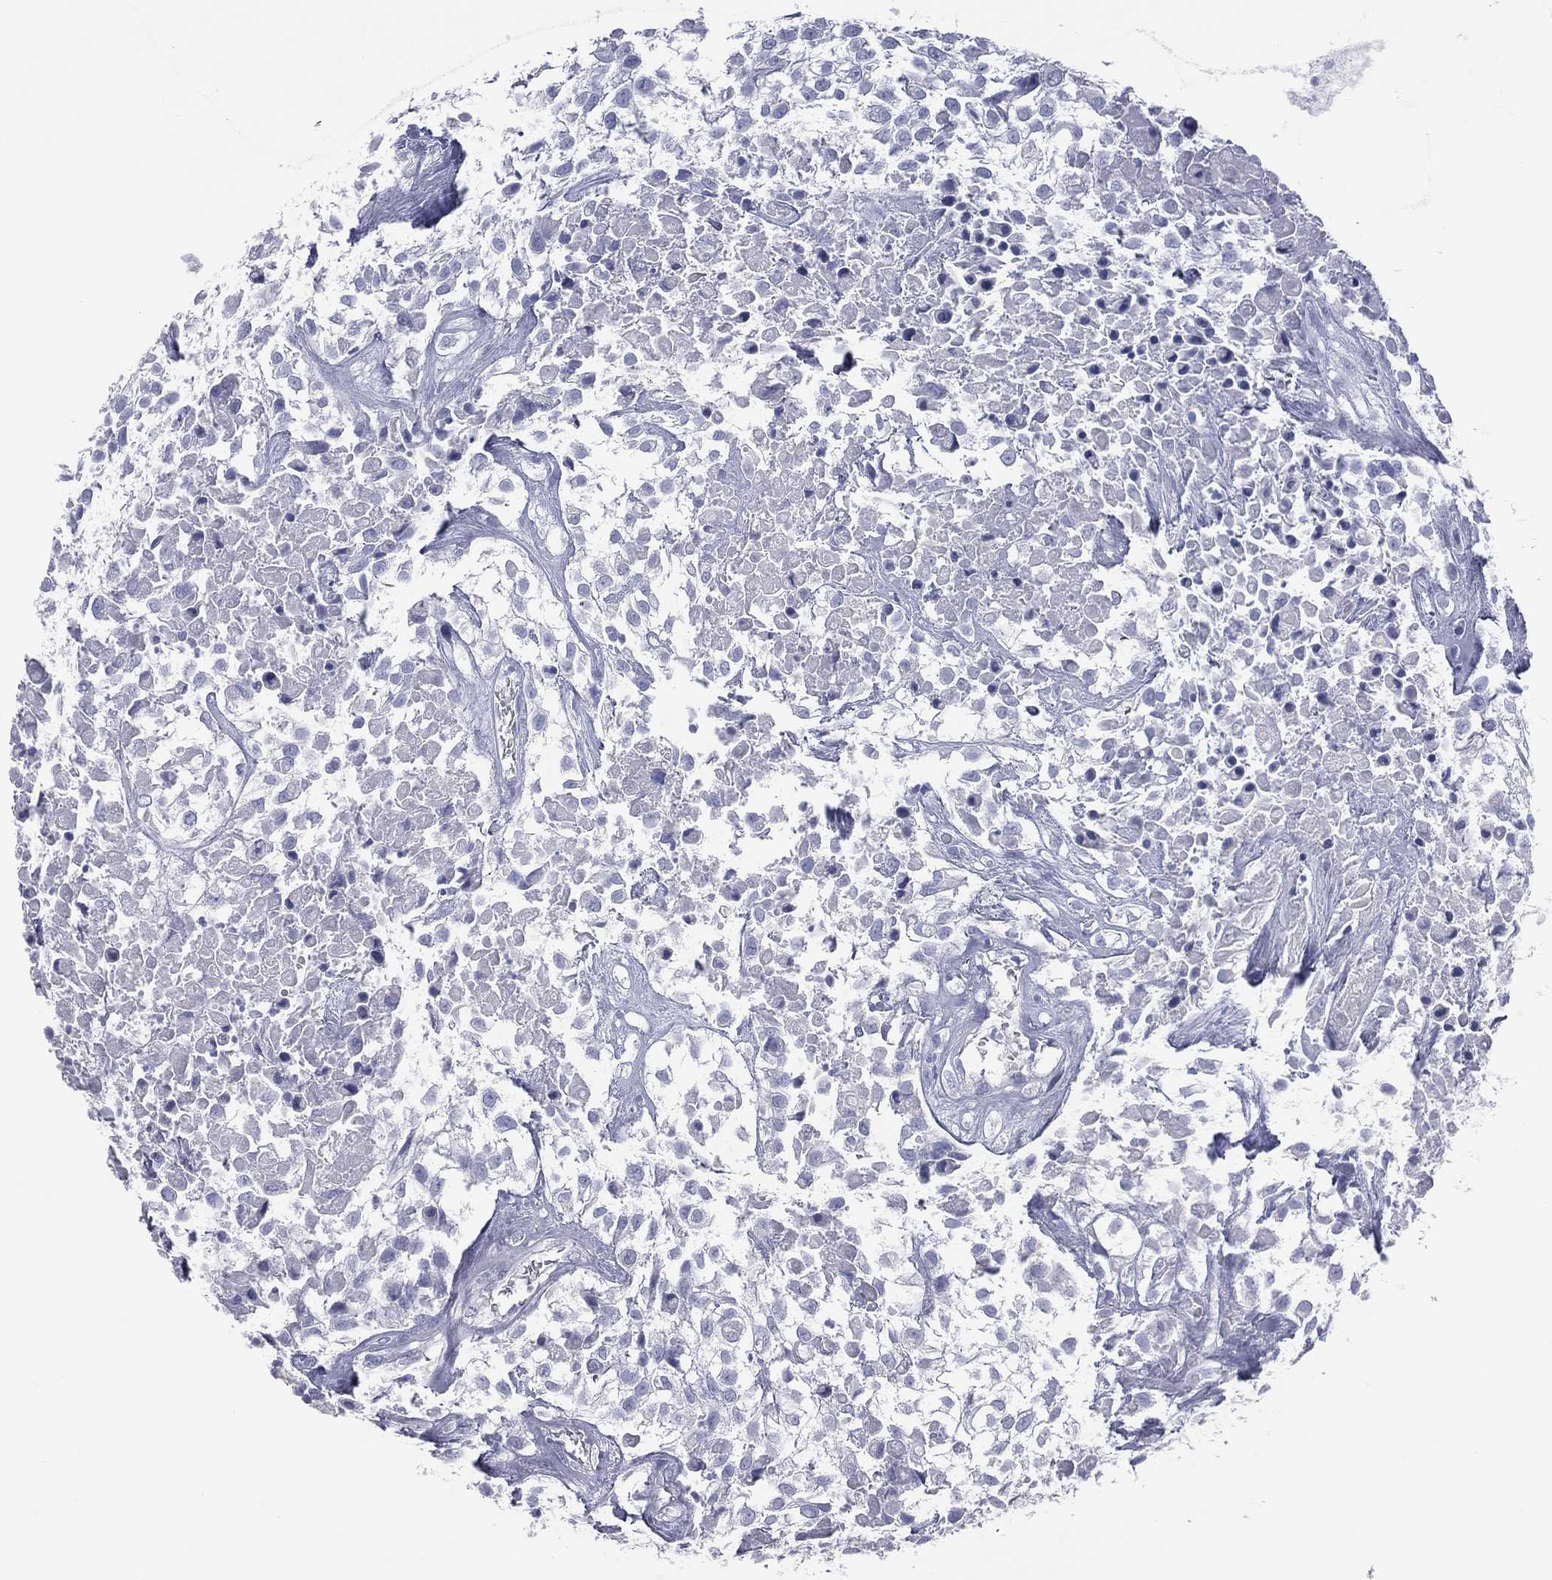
{"staining": {"intensity": "negative", "quantity": "none", "location": "none"}, "tissue": "urothelial cancer", "cell_type": "Tumor cells", "image_type": "cancer", "snomed": [{"axis": "morphology", "description": "Urothelial carcinoma, High grade"}, {"axis": "topography", "description": "Urinary bladder"}], "caption": "Immunohistochemistry photomicrograph of neoplastic tissue: human high-grade urothelial carcinoma stained with DAB (3,3'-diaminobenzidine) reveals no significant protein expression in tumor cells.", "gene": "MLN", "patient": {"sex": "male", "age": 56}}